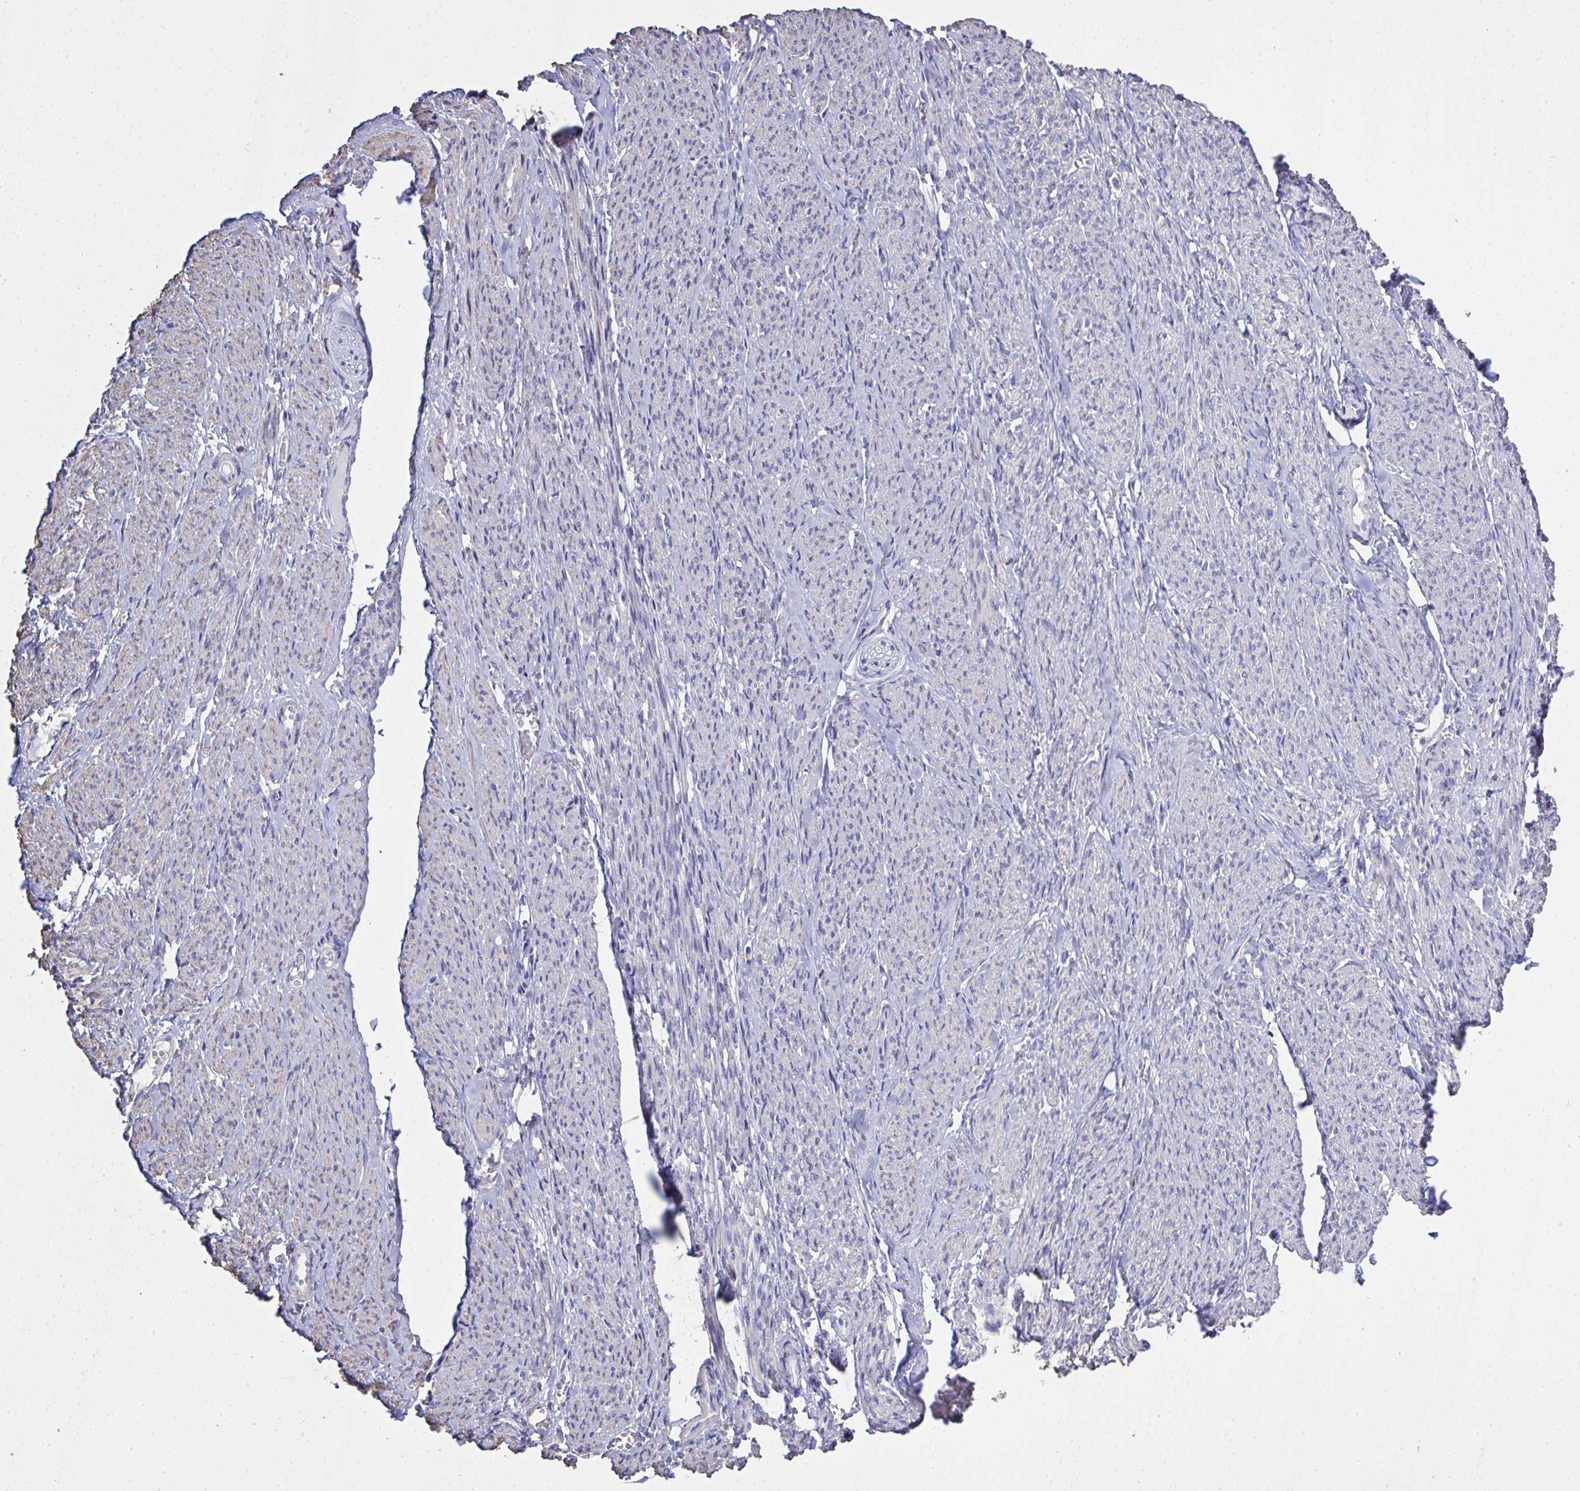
{"staining": {"intensity": "weak", "quantity": "25%-75%", "location": "cytoplasmic/membranous"}, "tissue": "smooth muscle", "cell_type": "Smooth muscle cells", "image_type": "normal", "snomed": [{"axis": "morphology", "description": "Normal tissue, NOS"}, {"axis": "topography", "description": "Smooth muscle"}], "caption": "A low amount of weak cytoplasmic/membranous expression is present in approximately 25%-75% of smooth muscle cells in unremarkable smooth muscle.", "gene": "IL23R", "patient": {"sex": "female", "age": 65}}